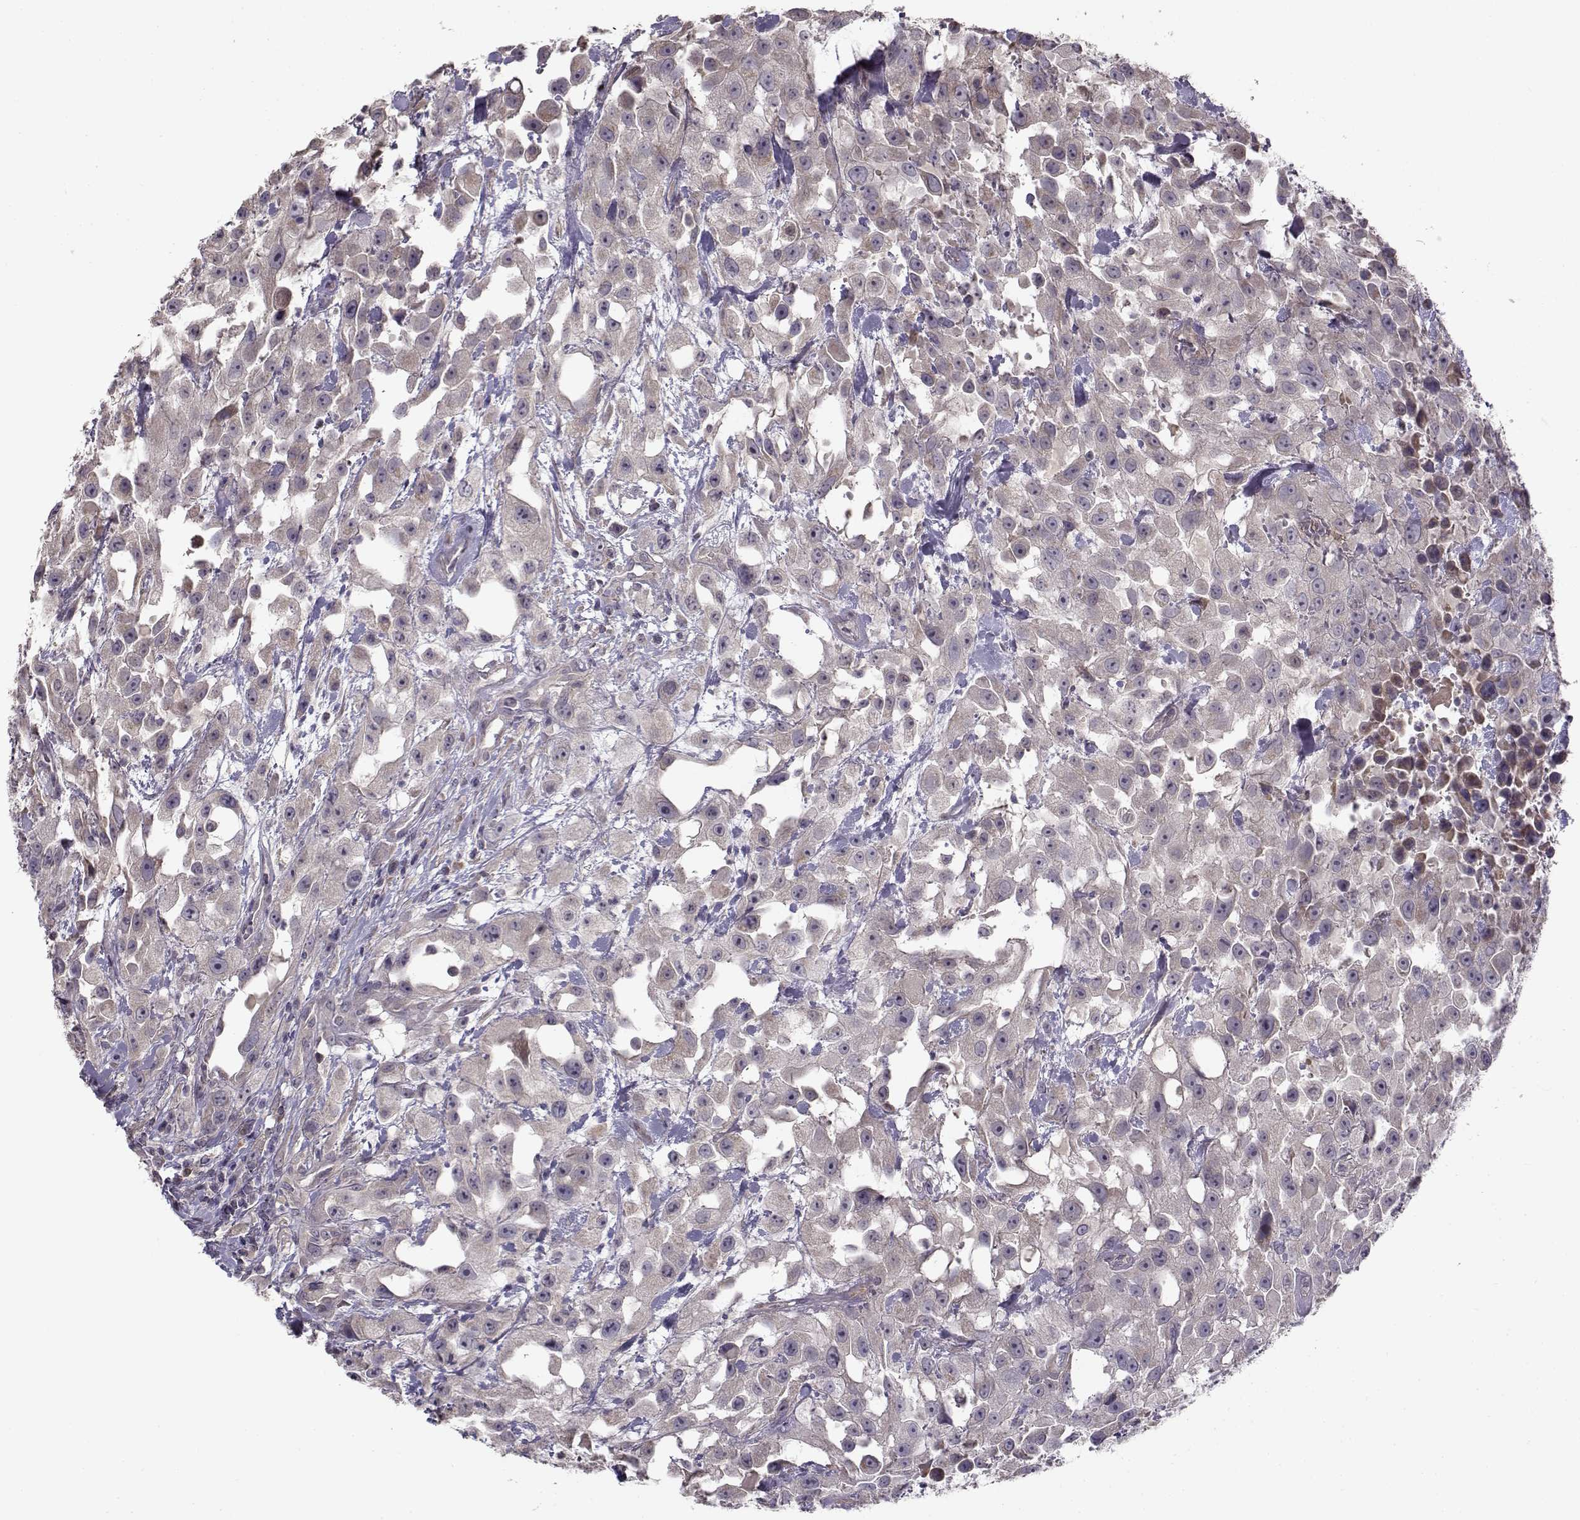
{"staining": {"intensity": "negative", "quantity": "none", "location": "none"}, "tissue": "urothelial cancer", "cell_type": "Tumor cells", "image_type": "cancer", "snomed": [{"axis": "morphology", "description": "Urothelial carcinoma, High grade"}, {"axis": "topography", "description": "Urinary bladder"}], "caption": "Tumor cells show no significant positivity in high-grade urothelial carcinoma.", "gene": "ENTPD8", "patient": {"sex": "male", "age": 79}}